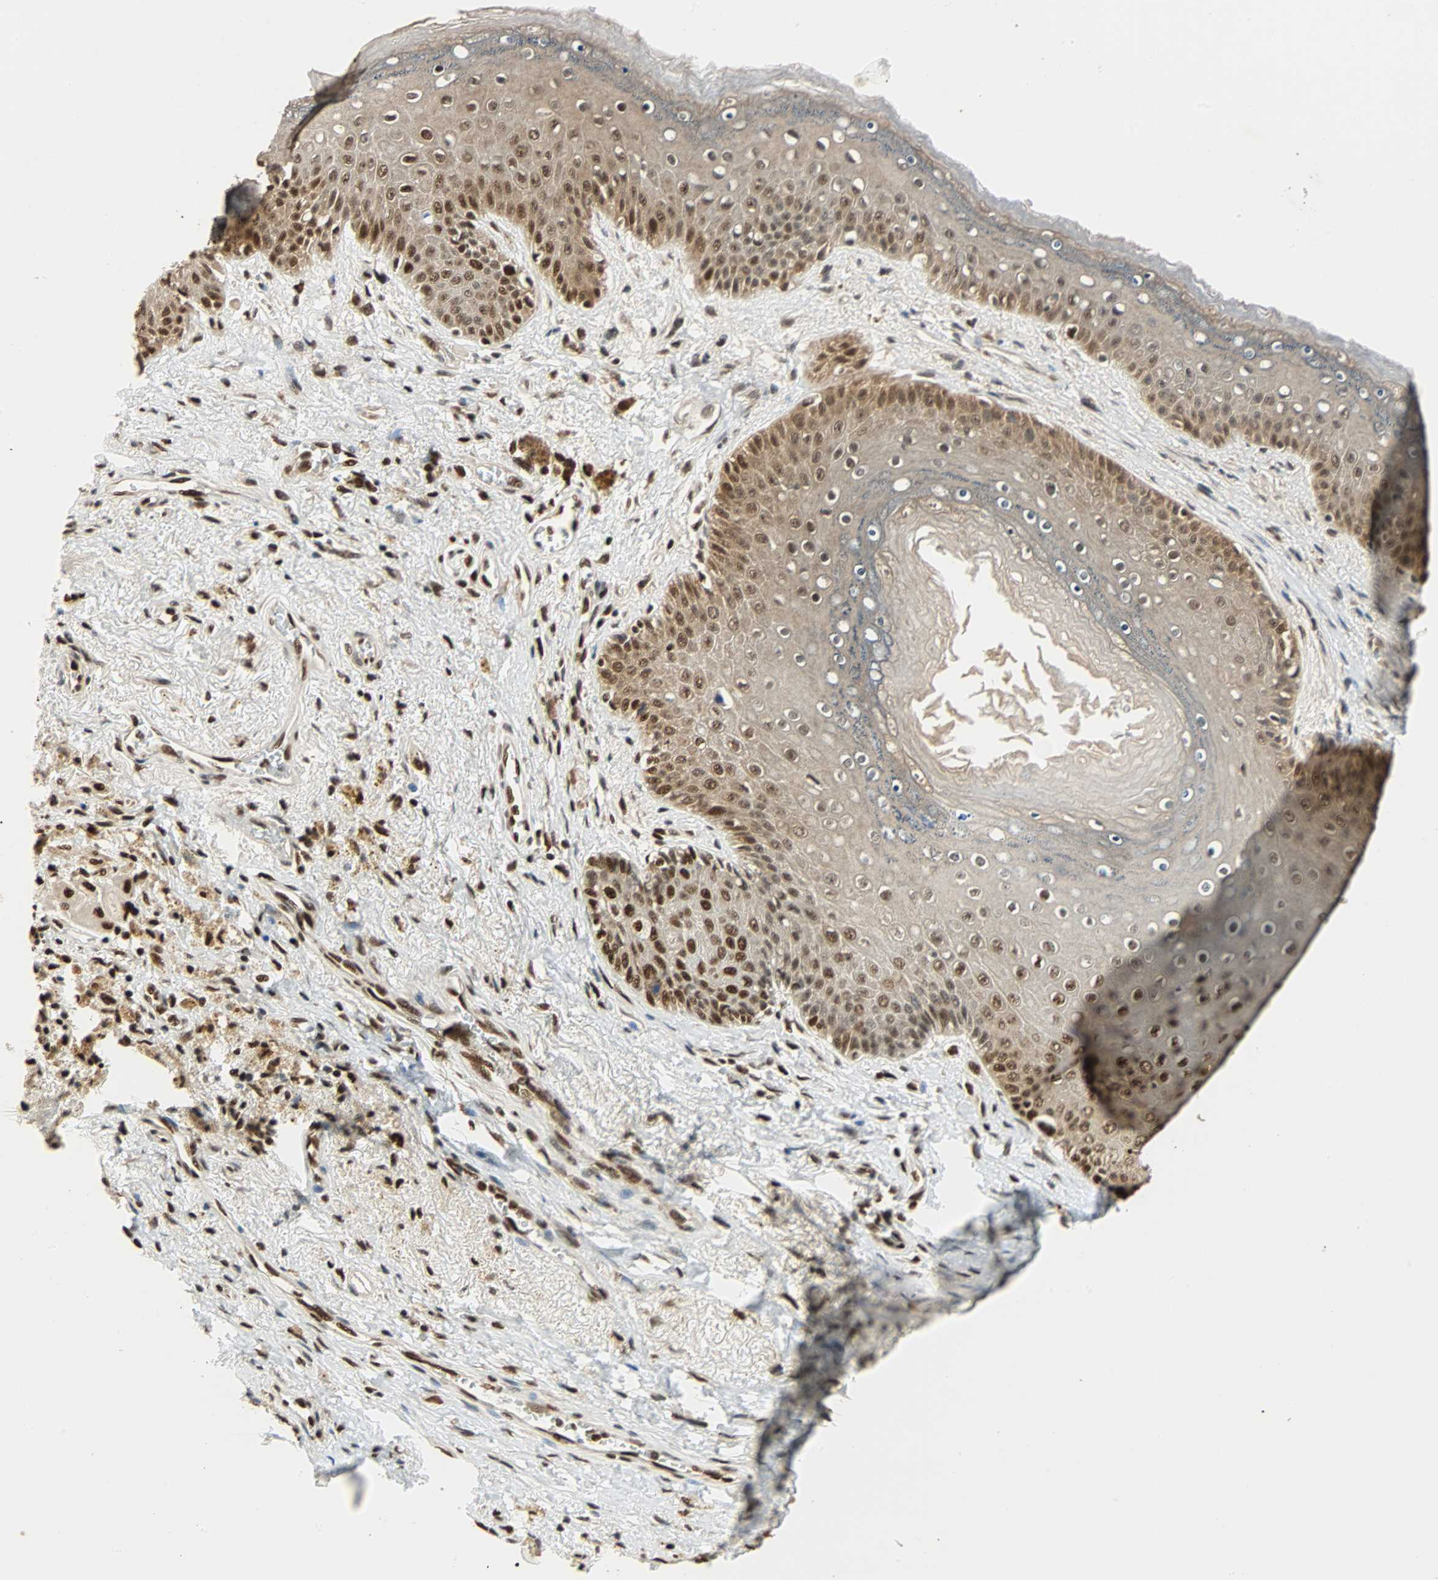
{"staining": {"intensity": "strong", "quantity": ">75%", "location": "cytoplasmic/membranous,nuclear"}, "tissue": "skin", "cell_type": "Epidermal cells", "image_type": "normal", "snomed": [{"axis": "morphology", "description": "Normal tissue, NOS"}, {"axis": "topography", "description": "Anal"}], "caption": "Protein staining shows strong cytoplasmic/membranous,nuclear expression in approximately >75% of epidermal cells in benign skin.", "gene": "CDK12", "patient": {"sex": "female", "age": 46}}